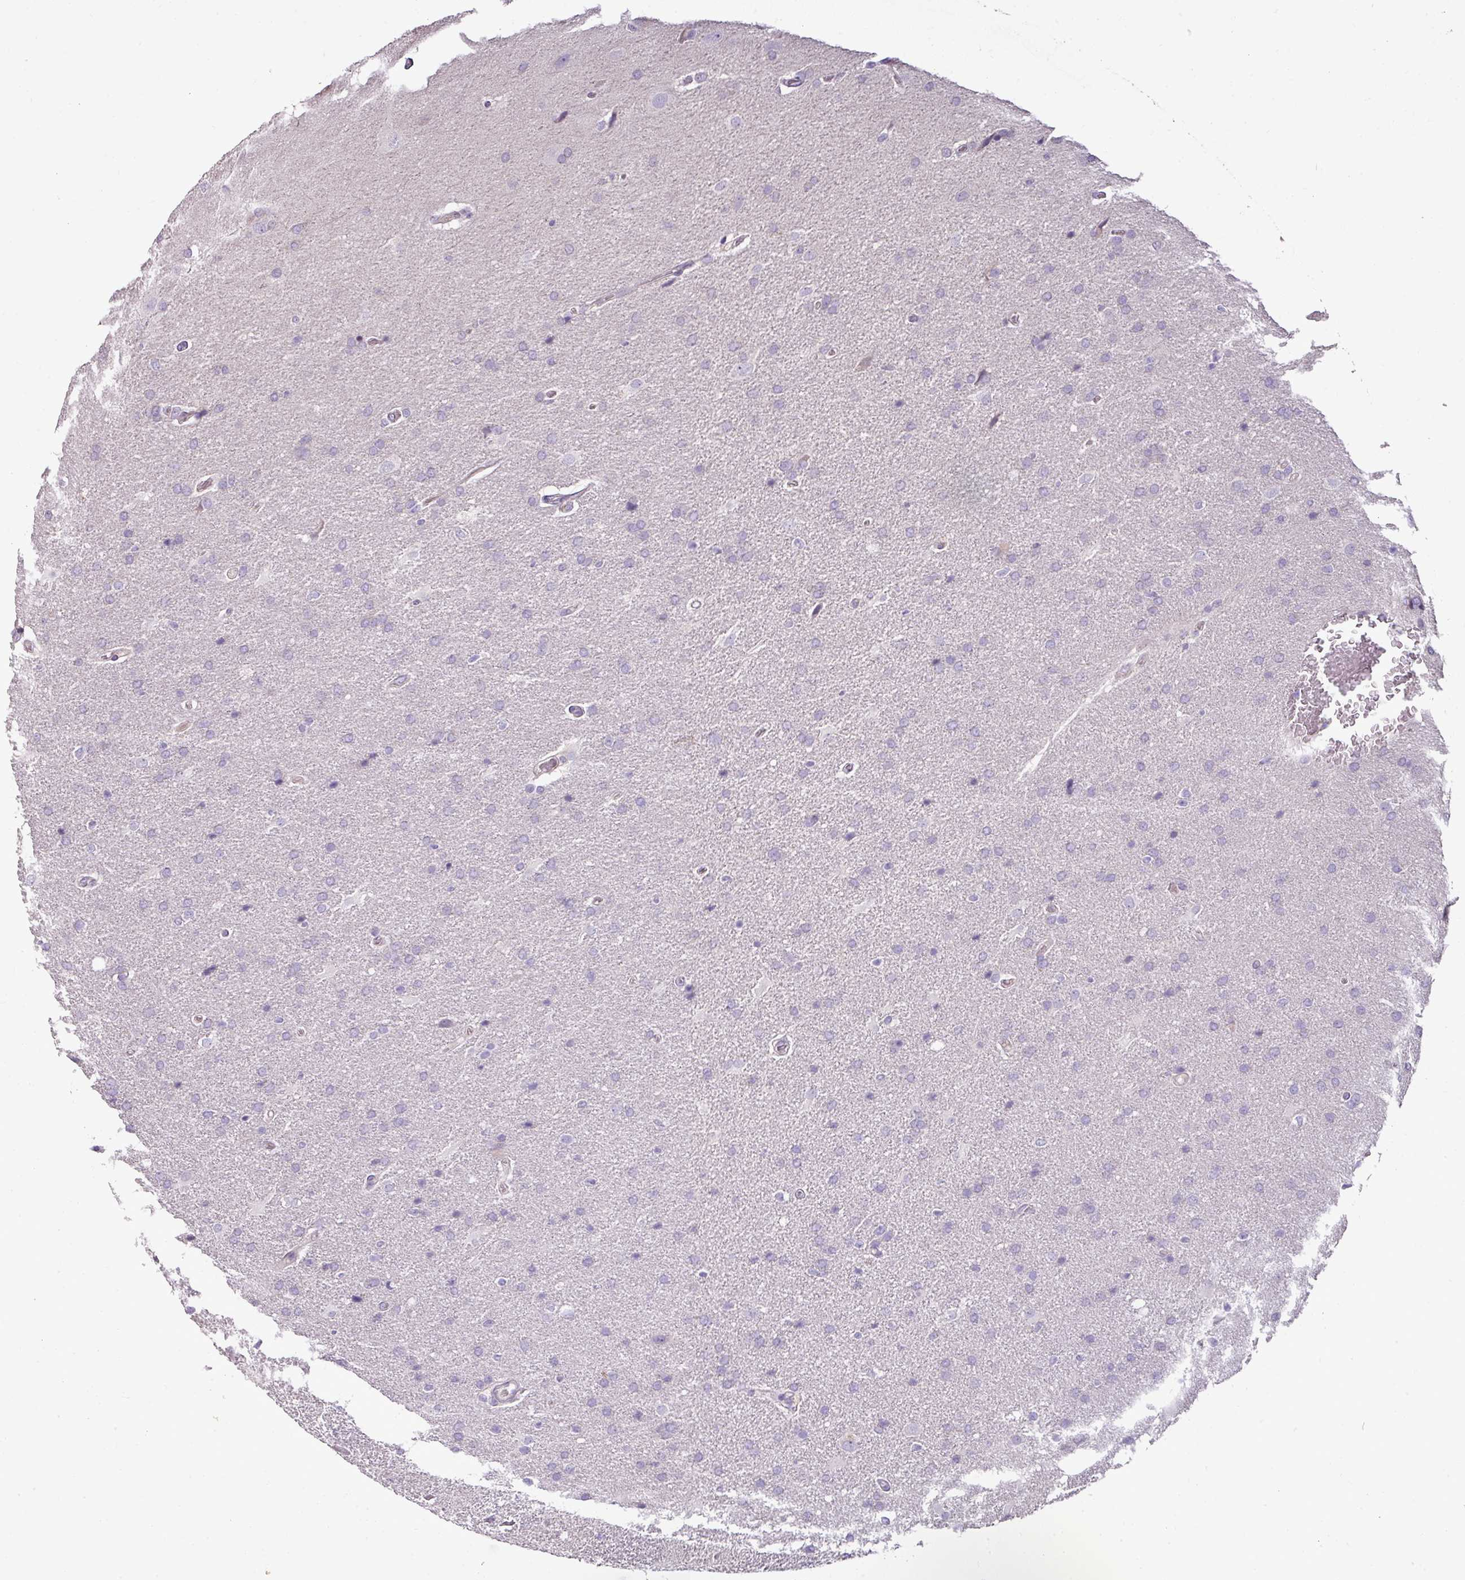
{"staining": {"intensity": "negative", "quantity": "none", "location": "none"}, "tissue": "glioma", "cell_type": "Tumor cells", "image_type": "cancer", "snomed": [{"axis": "morphology", "description": "Glioma, malignant, High grade"}, {"axis": "topography", "description": "Brain"}], "caption": "Immunohistochemistry (IHC) of human glioma demonstrates no staining in tumor cells.", "gene": "BRINP2", "patient": {"sex": "male", "age": 56}}